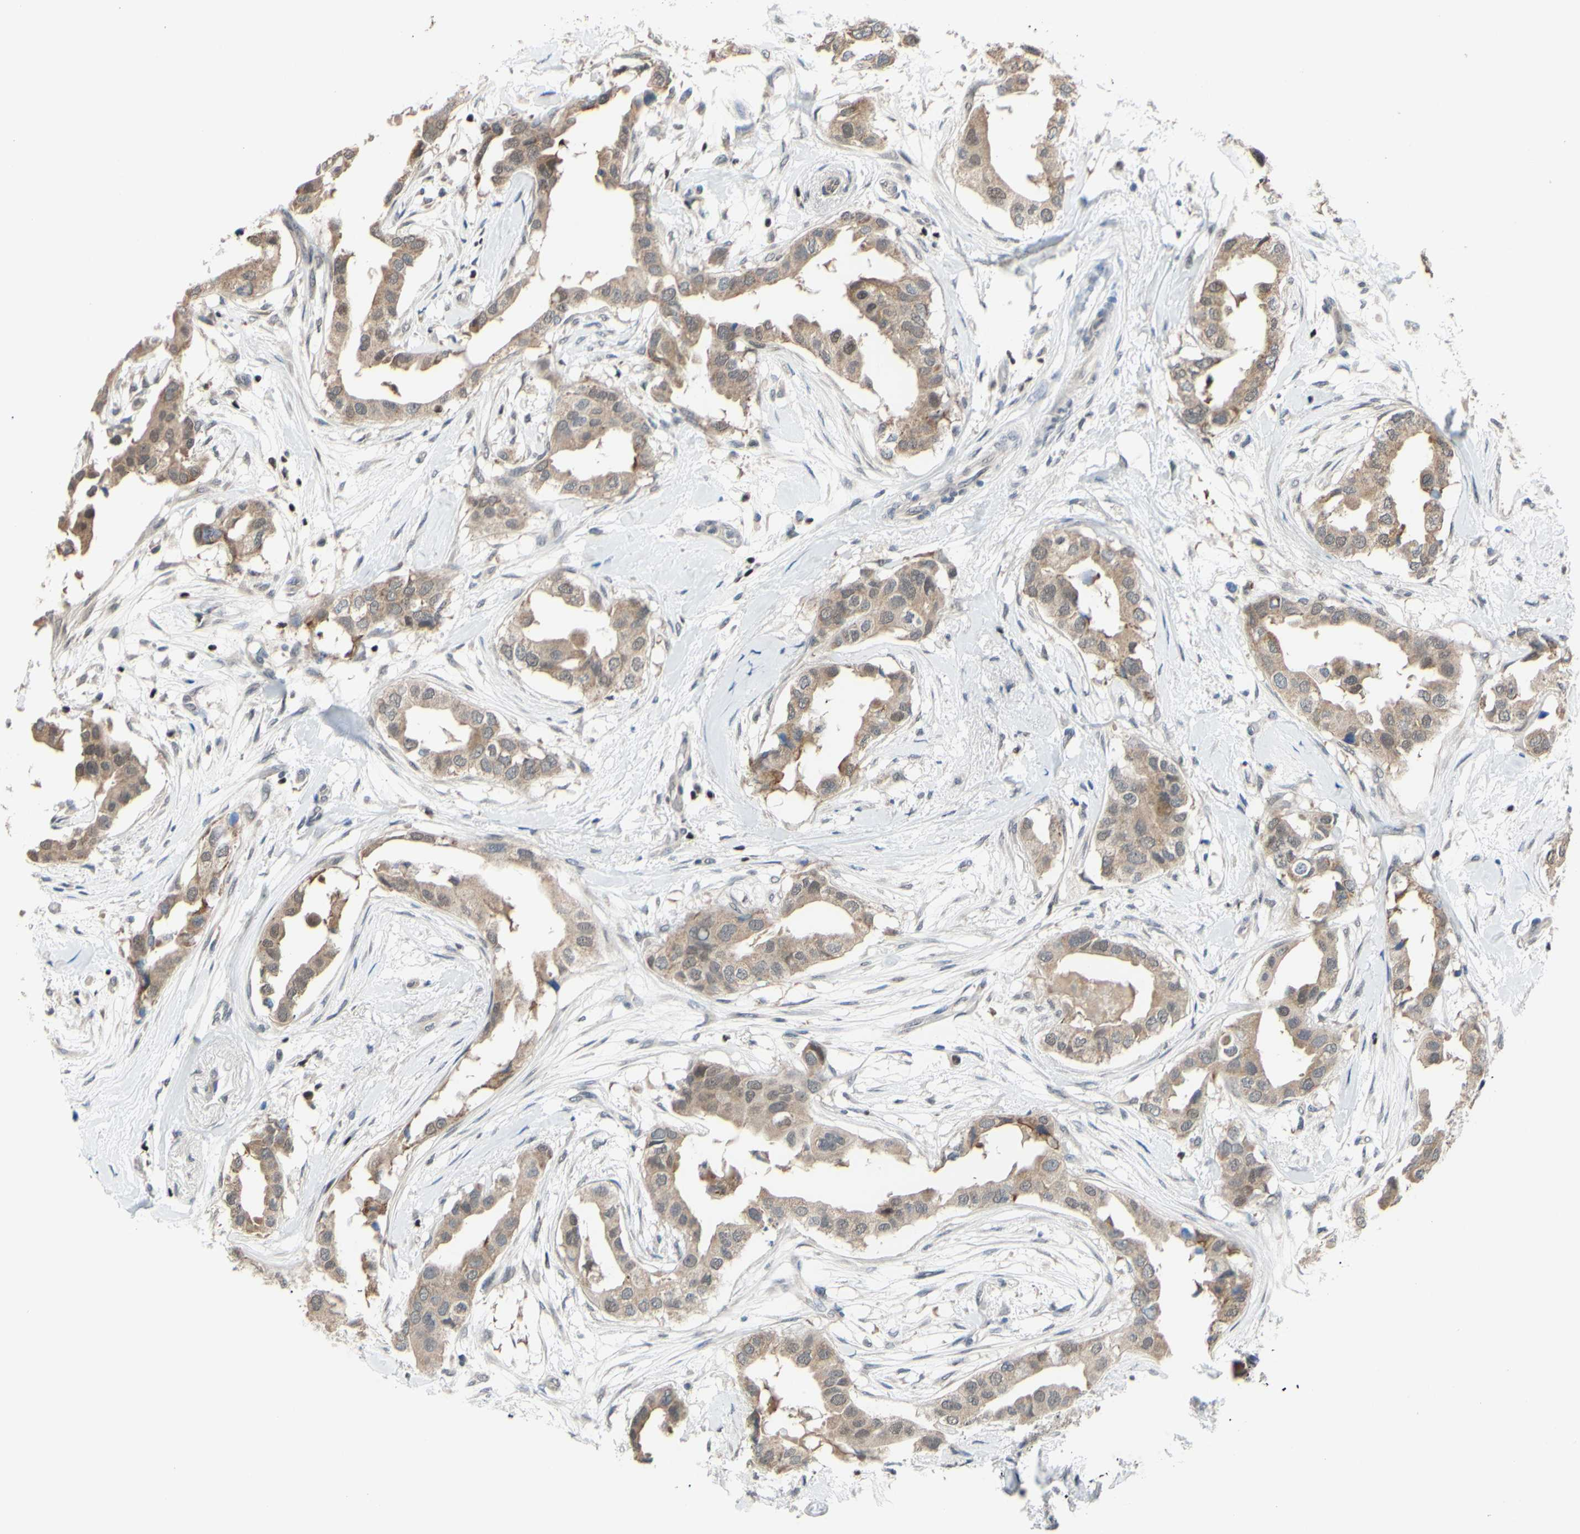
{"staining": {"intensity": "moderate", "quantity": ">75%", "location": "cytoplasmic/membranous"}, "tissue": "breast cancer", "cell_type": "Tumor cells", "image_type": "cancer", "snomed": [{"axis": "morphology", "description": "Duct carcinoma"}, {"axis": "topography", "description": "Breast"}], "caption": "Invasive ductal carcinoma (breast) tissue demonstrates moderate cytoplasmic/membranous expression in about >75% of tumor cells, visualized by immunohistochemistry.", "gene": "SP4", "patient": {"sex": "female", "age": 40}}